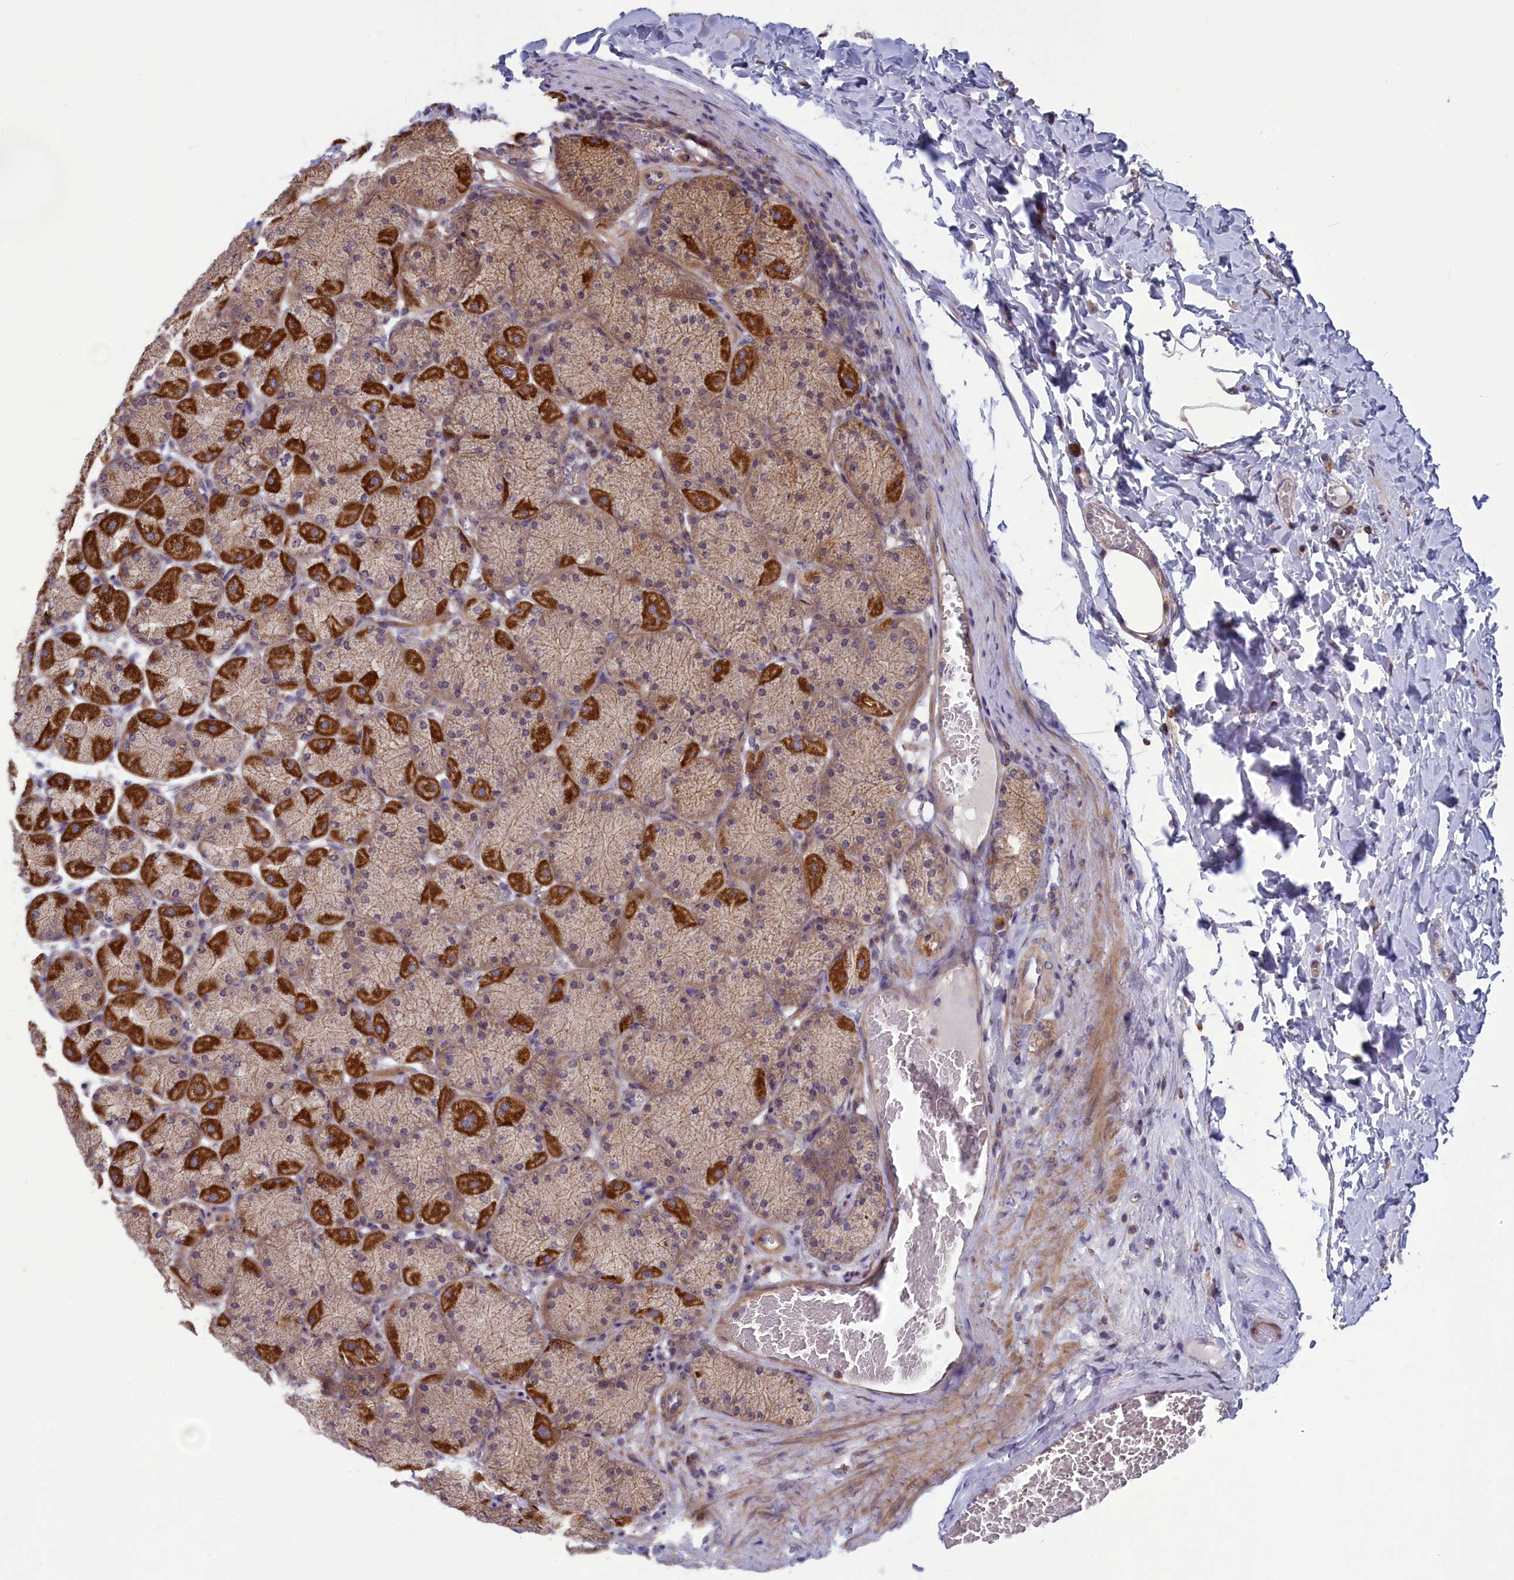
{"staining": {"intensity": "strong", "quantity": "25%-75%", "location": "cytoplasmic/membranous"}, "tissue": "stomach", "cell_type": "Glandular cells", "image_type": "normal", "snomed": [{"axis": "morphology", "description": "Normal tissue, NOS"}, {"axis": "topography", "description": "Stomach, upper"}], "caption": "An image showing strong cytoplasmic/membranous staining in approximately 25%-75% of glandular cells in benign stomach, as visualized by brown immunohistochemical staining.", "gene": "BLTP2", "patient": {"sex": "female", "age": 56}}